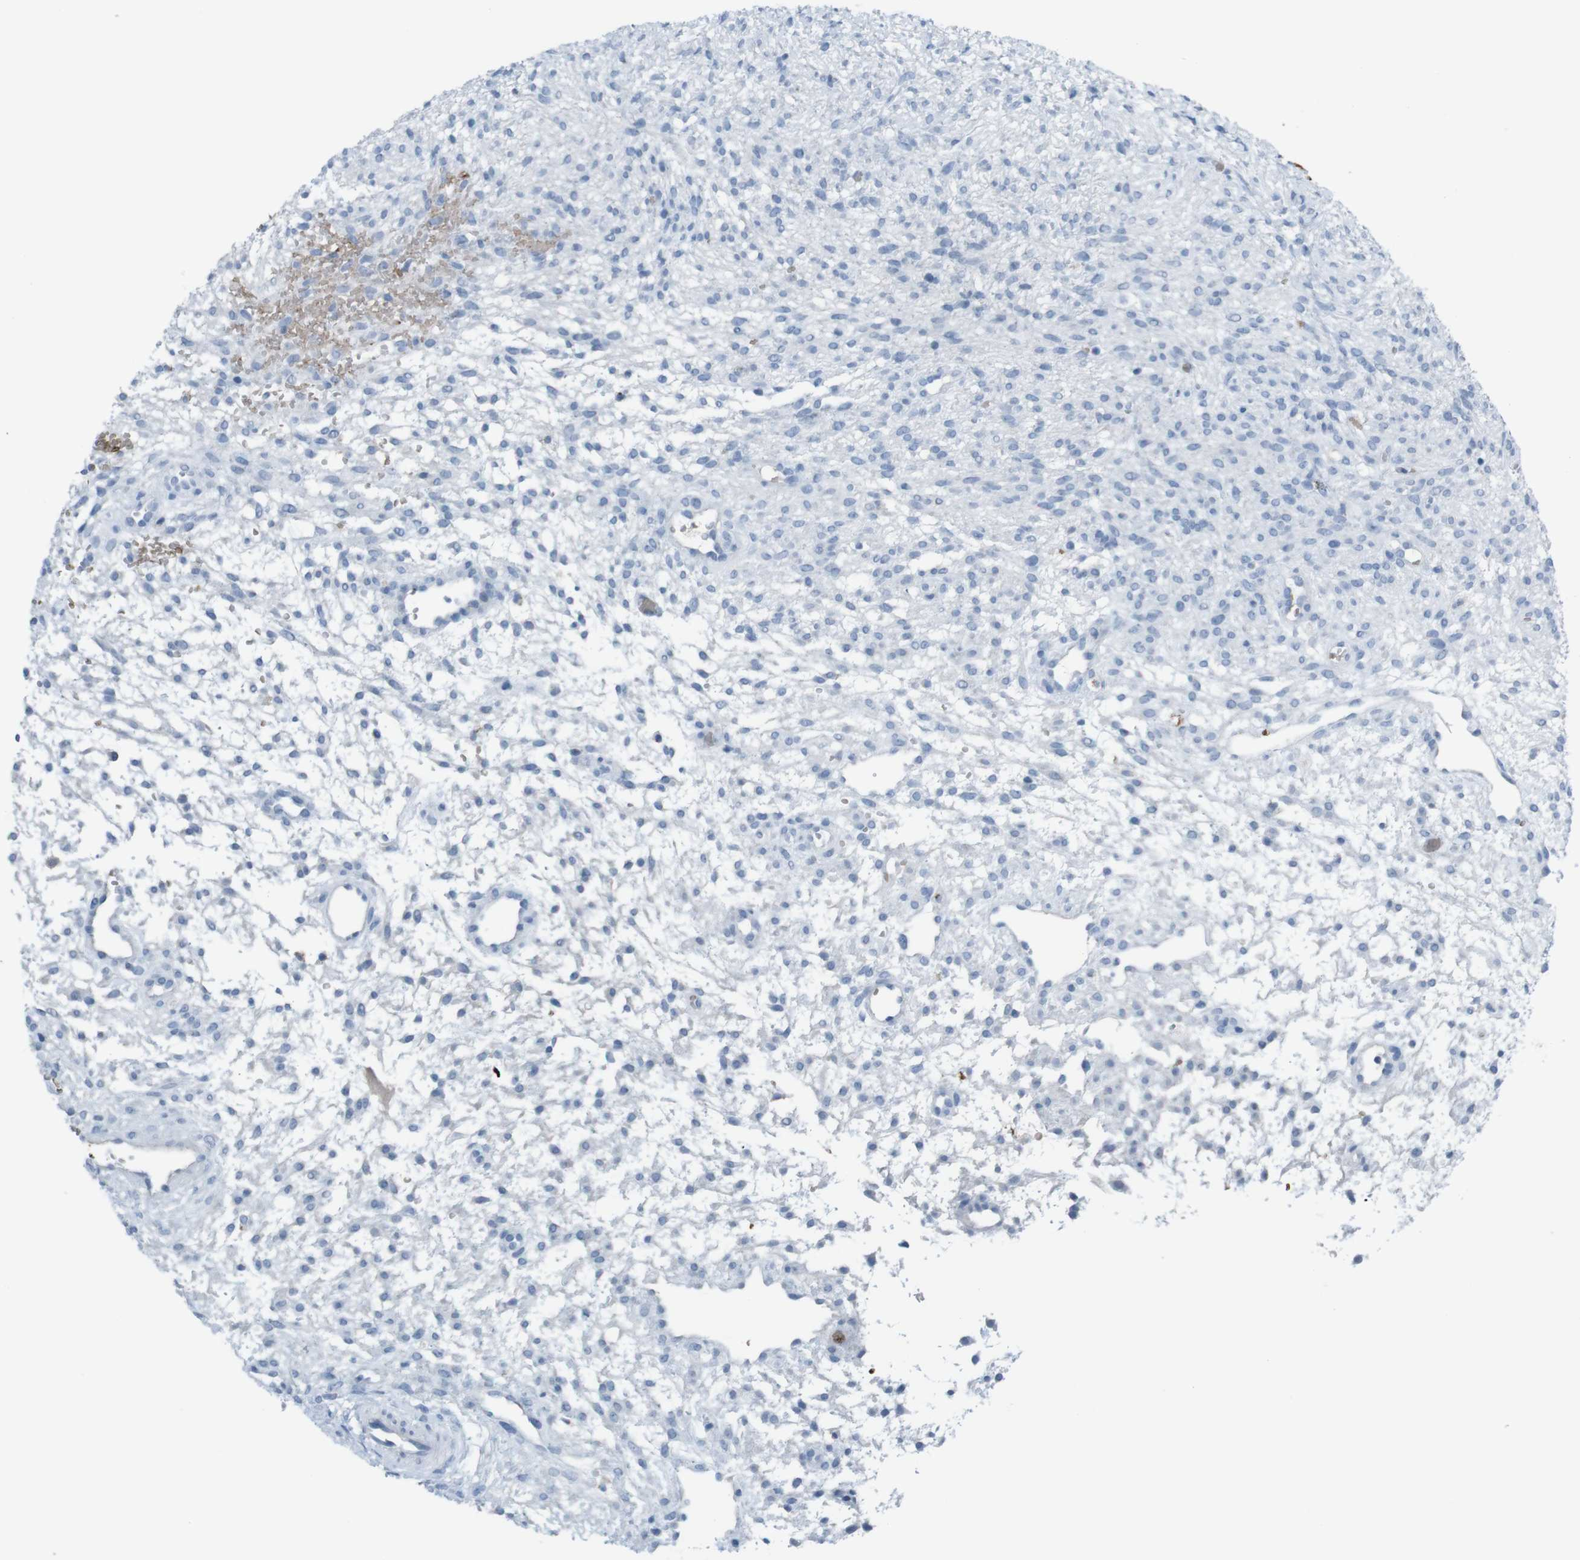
{"staining": {"intensity": "negative", "quantity": "none", "location": "none"}, "tissue": "ovary", "cell_type": "Ovarian stroma cells", "image_type": "normal", "snomed": [{"axis": "morphology", "description": "Normal tissue, NOS"}, {"axis": "morphology", "description": "Cyst, NOS"}, {"axis": "topography", "description": "Ovary"}], "caption": "Immunohistochemistry histopathology image of unremarkable ovary: ovary stained with DAB (3,3'-diaminobenzidine) shows no significant protein staining in ovarian stroma cells. Brightfield microscopy of immunohistochemistry (IHC) stained with DAB (3,3'-diaminobenzidine) (brown) and hematoxylin (blue), captured at high magnification.", "gene": "ST6GAL1", "patient": {"sex": "female", "age": 18}}